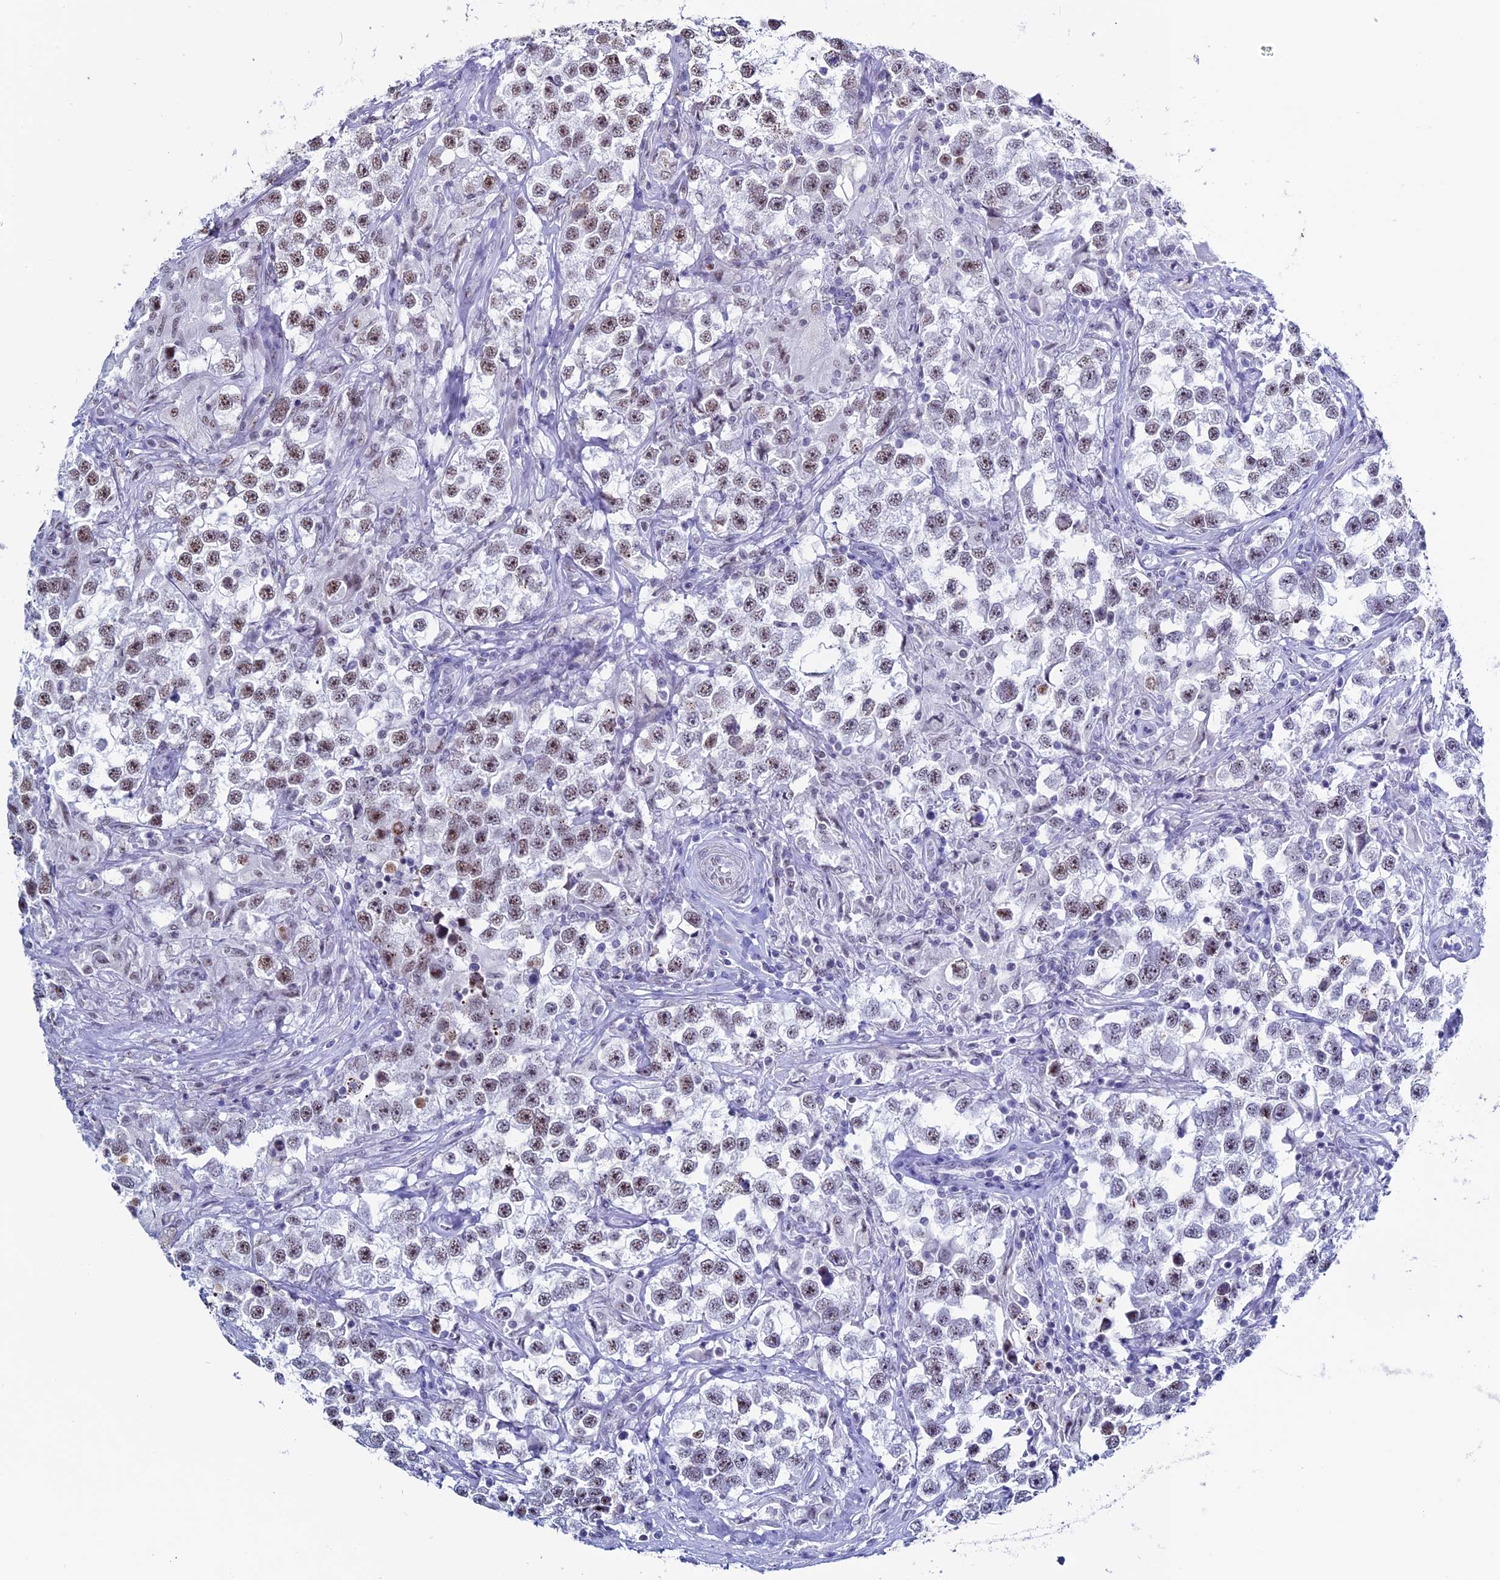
{"staining": {"intensity": "moderate", "quantity": "25%-75%", "location": "nuclear"}, "tissue": "testis cancer", "cell_type": "Tumor cells", "image_type": "cancer", "snomed": [{"axis": "morphology", "description": "Seminoma, NOS"}, {"axis": "topography", "description": "Testis"}], "caption": "Human testis cancer stained with a brown dye demonstrates moderate nuclear positive staining in about 25%-75% of tumor cells.", "gene": "CD2BP2", "patient": {"sex": "male", "age": 46}}